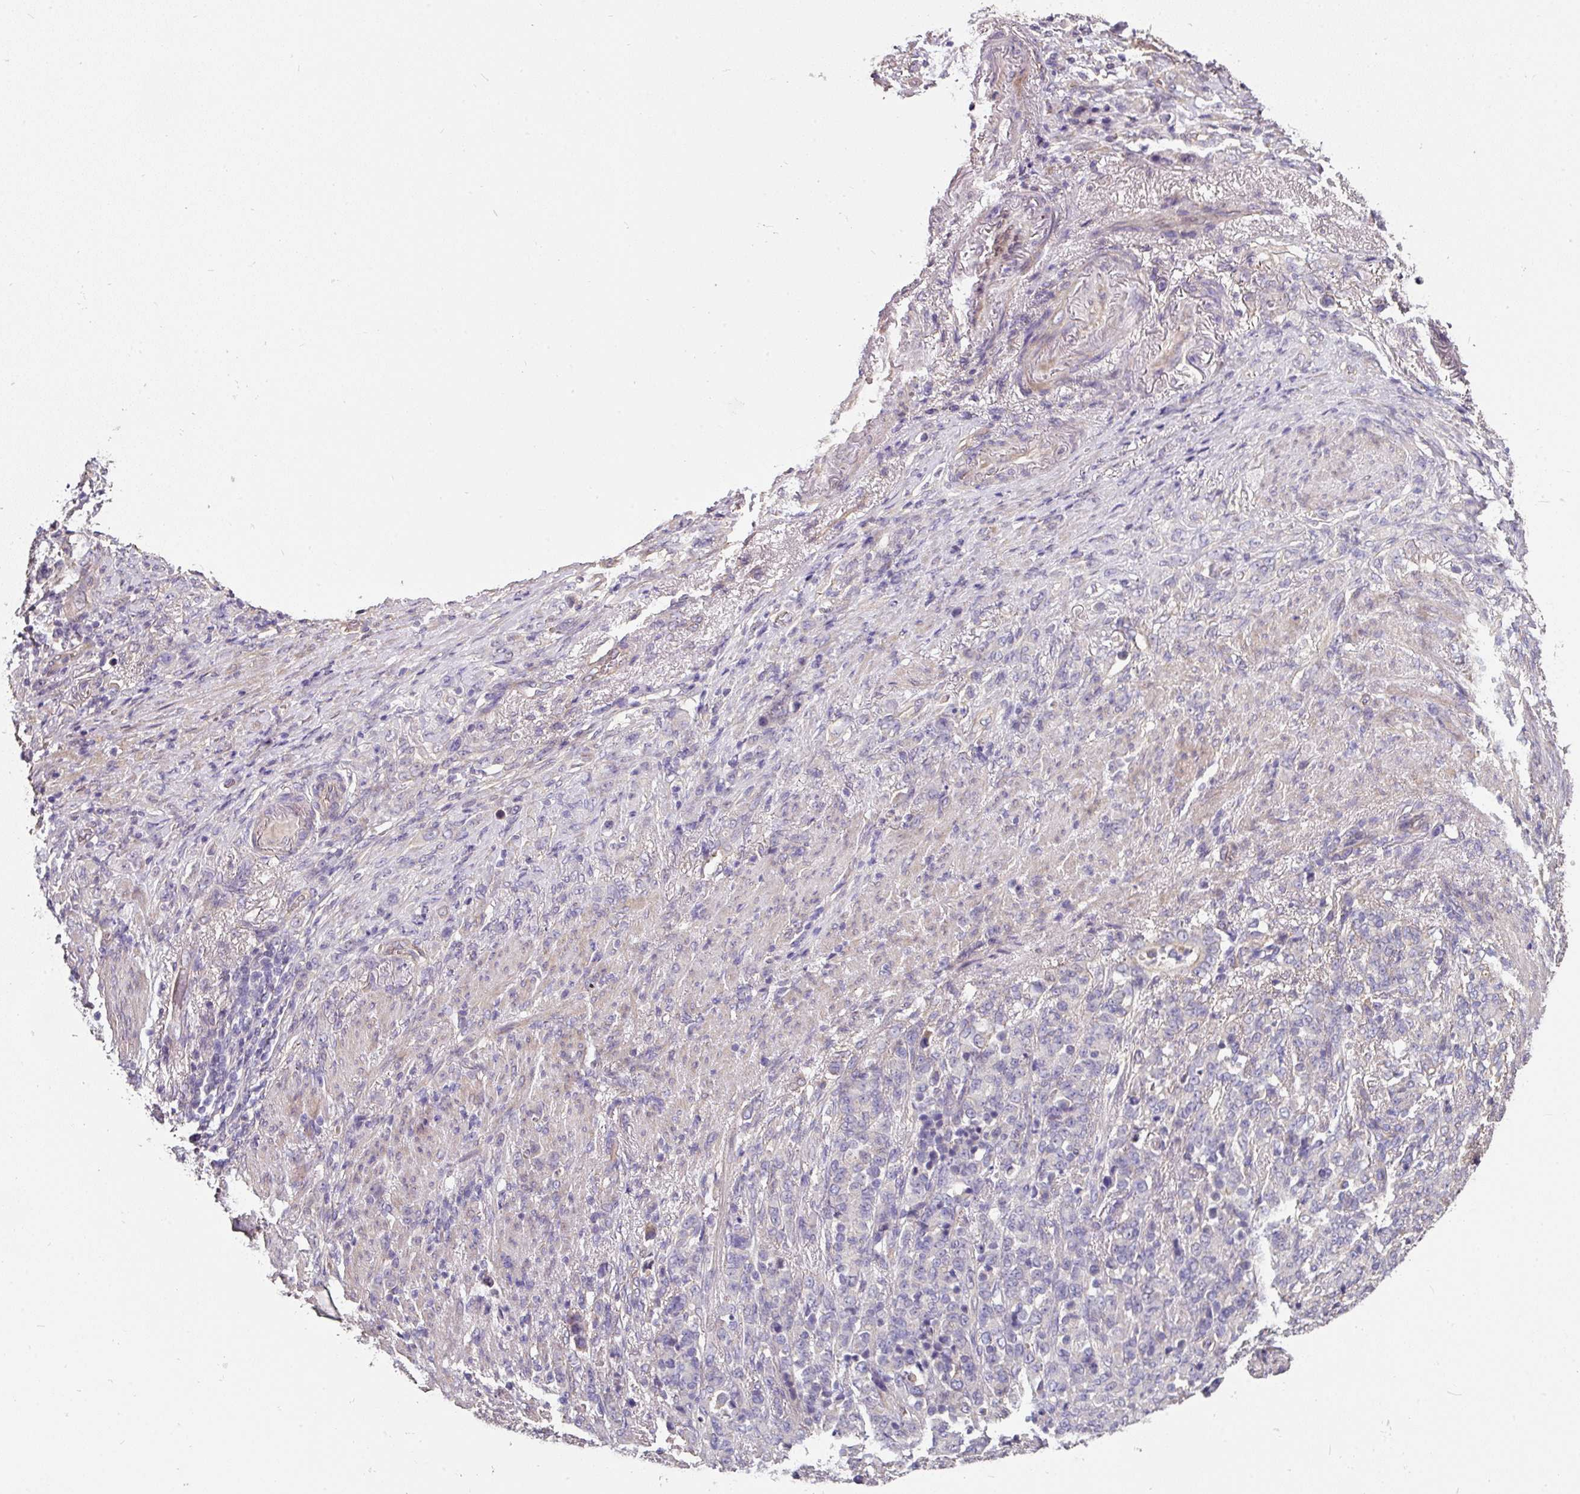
{"staining": {"intensity": "negative", "quantity": "none", "location": "none"}, "tissue": "stomach cancer", "cell_type": "Tumor cells", "image_type": "cancer", "snomed": [{"axis": "morphology", "description": "Adenocarcinoma, NOS"}, {"axis": "topography", "description": "Stomach"}], "caption": "The IHC histopathology image has no significant staining in tumor cells of stomach adenocarcinoma tissue.", "gene": "C4orf48", "patient": {"sex": "female", "age": 79}}